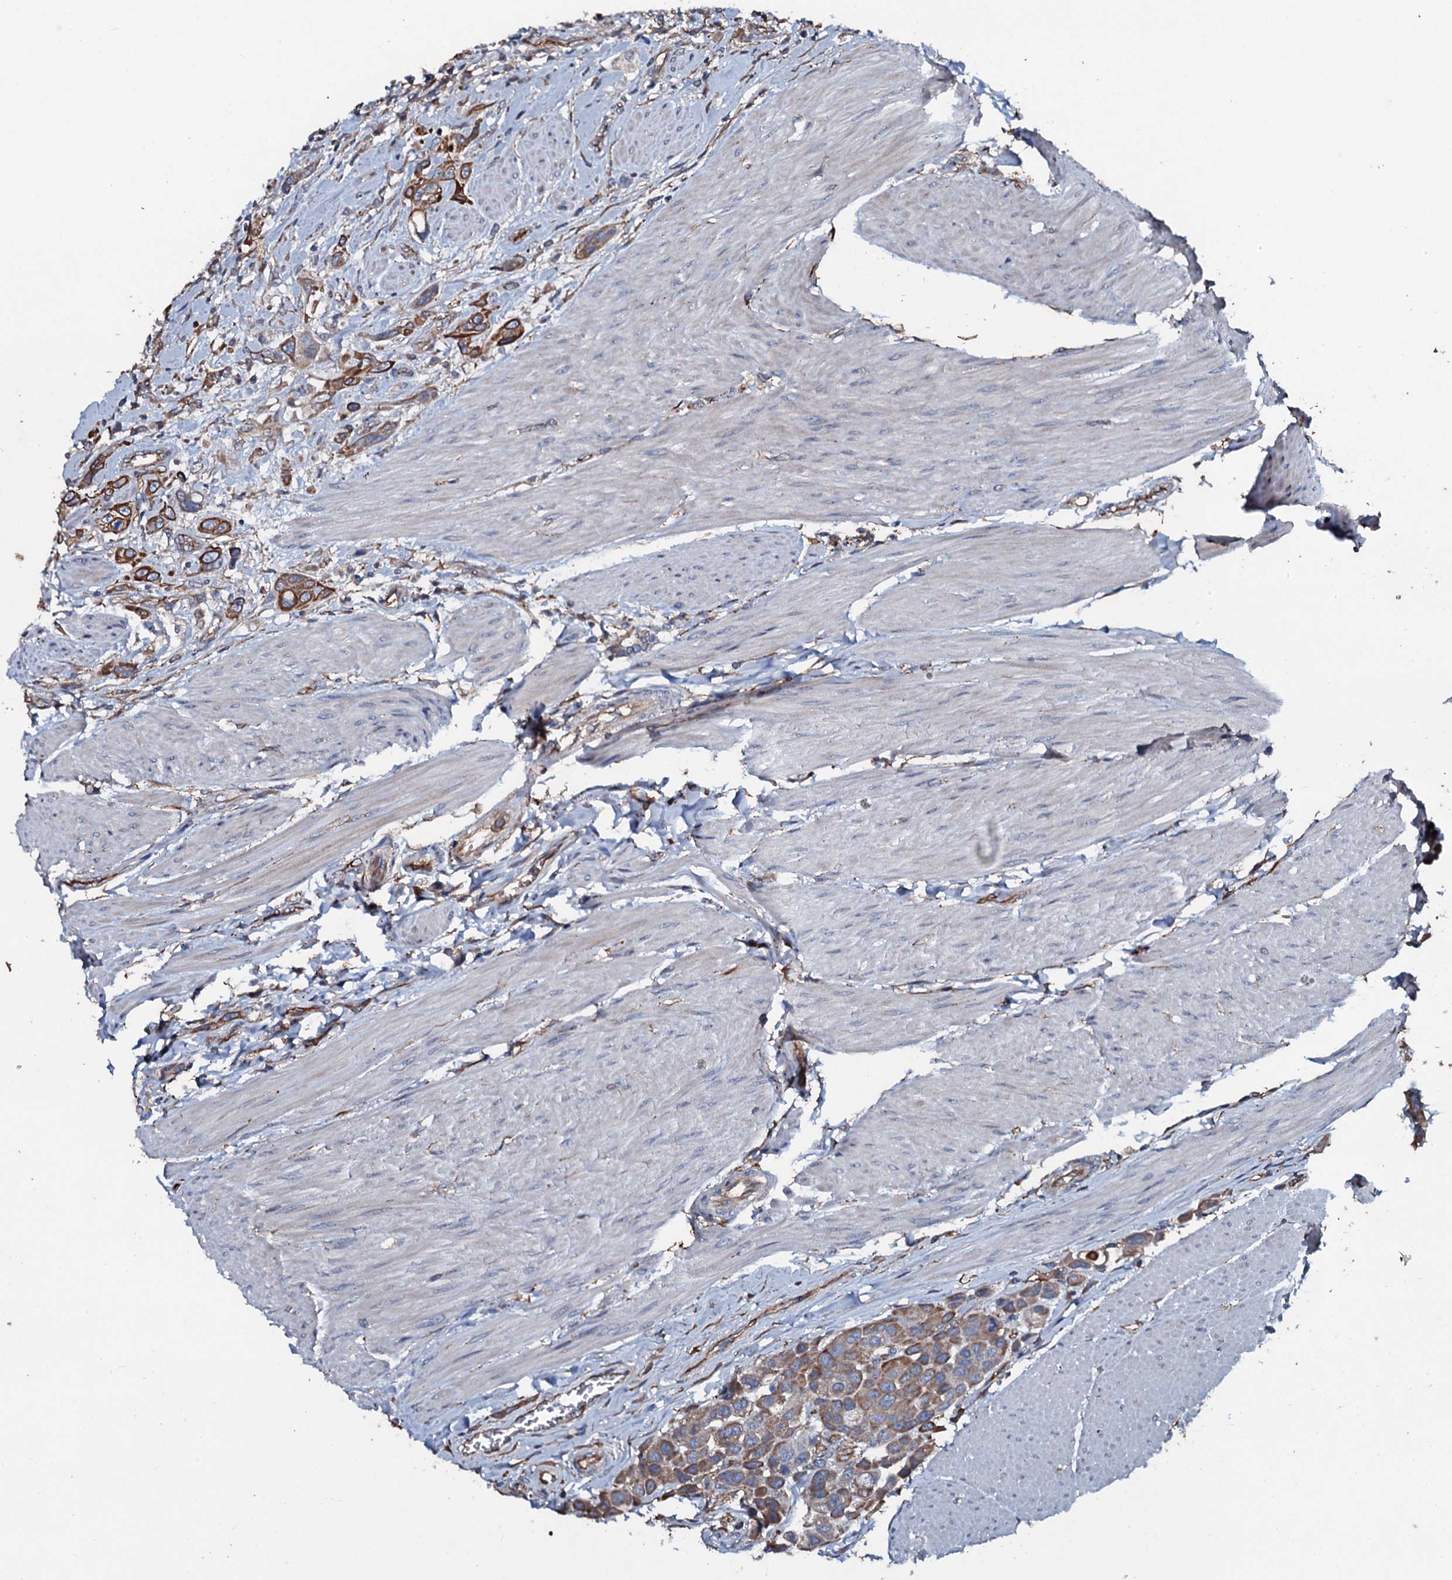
{"staining": {"intensity": "moderate", "quantity": ">75%", "location": "cytoplasmic/membranous"}, "tissue": "urothelial cancer", "cell_type": "Tumor cells", "image_type": "cancer", "snomed": [{"axis": "morphology", "description": "Urothelial carcinoma, High grade"}, {"axis": "topography", "description": "Urinary bladder"}], "caption": "Brown immunohistochemical staining in human urothelial cancer reveals moderate cytoplasmic/membranous positivity in about >75% of tumor cells. (DAB = brown stain, brightfield microscopy at high magnification).", "gene": "DMAC2", "patient": {"sex": "male", "age": 50}}